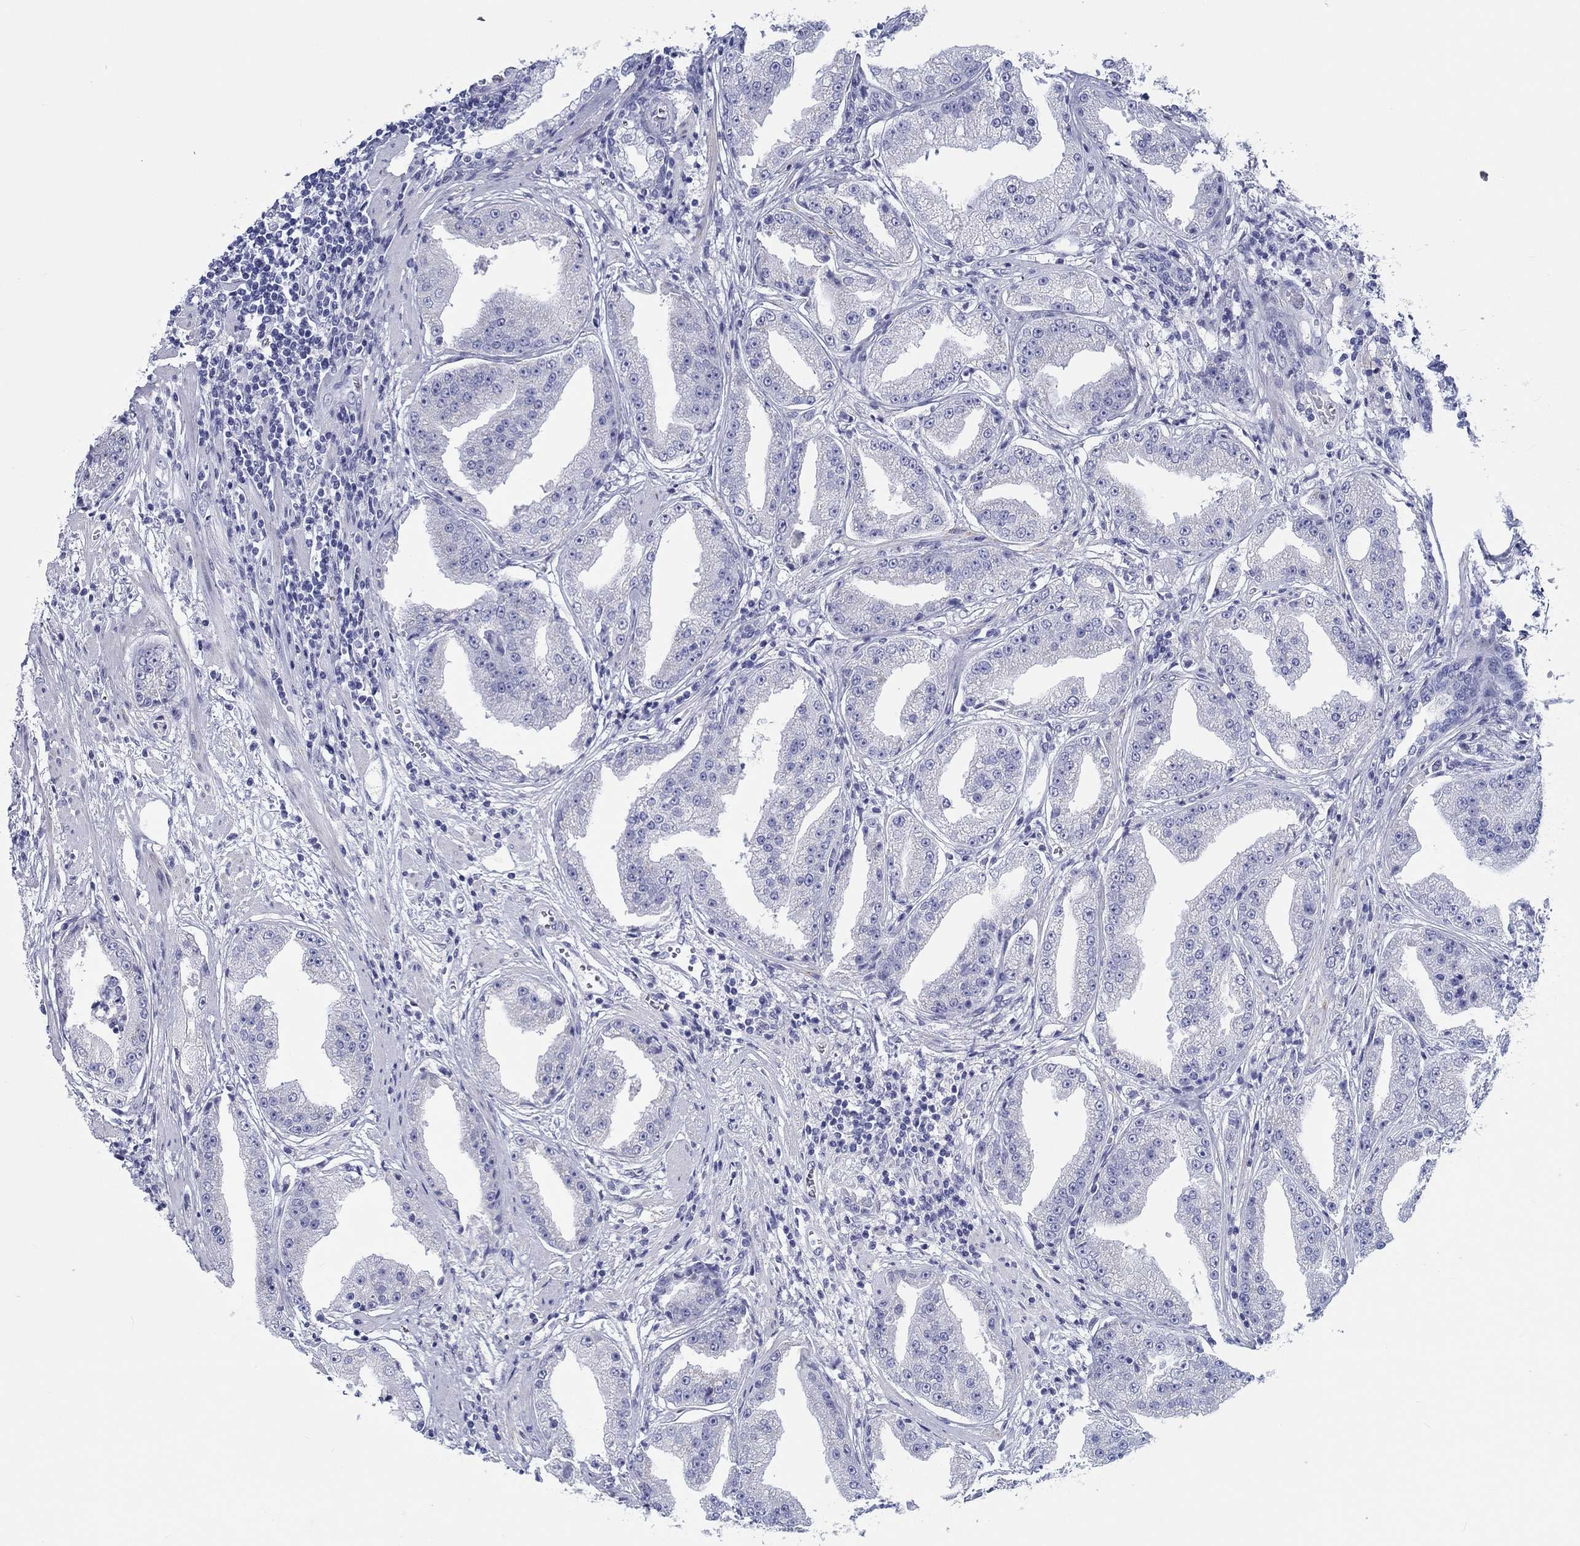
{"staining": {"intensity": "negative", "quantity": "none", "location": "none"}, "tissue": "prostate cancer", "cell_type": "Tumor cells", "image_type": "cancer", "snomed": [{"axis": "morphology", "description": "Adenocarcinoma, Low grade"}, {"axis": "topography", "description": "Prostate"}], "caption": "Adenocarcinoma (low-grade) (prostate) was stained to show a protein in brown. There is no significant staining in tumor cells. (IHC, brightfield microscopy, high magnification).", "gene": "H1-1", "patient": {"sex": "male", "age": 62}}